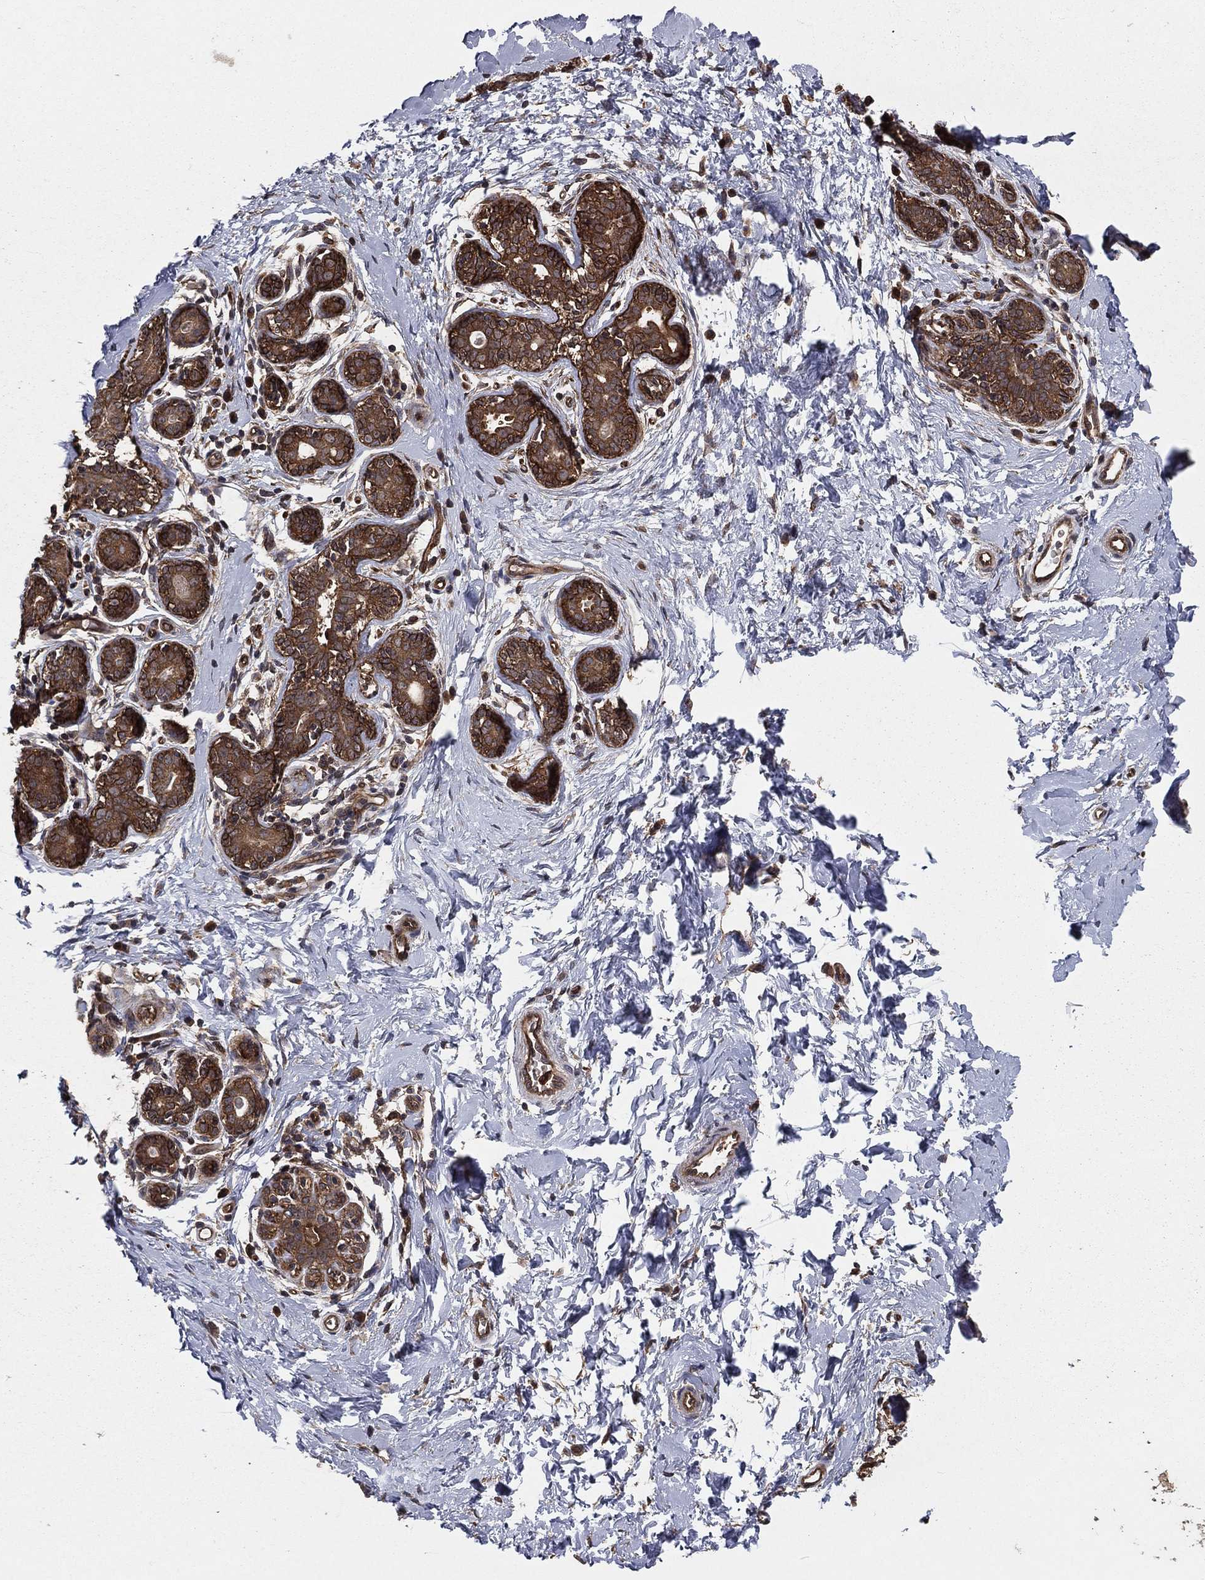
{"staining": {"intensity": "negative", "quantity": "none", "location": "none"}, "tissue": "breast", "cell_type": "Adipocytes", "image_type": "normal", "snomed": [{"axis": "morphology", "description": "Normal tissue, NOS"}, {"axis": "topography", "description": "Breast"}], "caption": "DAB immunohistochemical staining of benign breast reveals no significant positivity in adipocytes. (DAB IHC visualized using brightfield microscopy, high magnification).", "gene": "CERT1", "patient": {"sex": "female", "age": 37}}